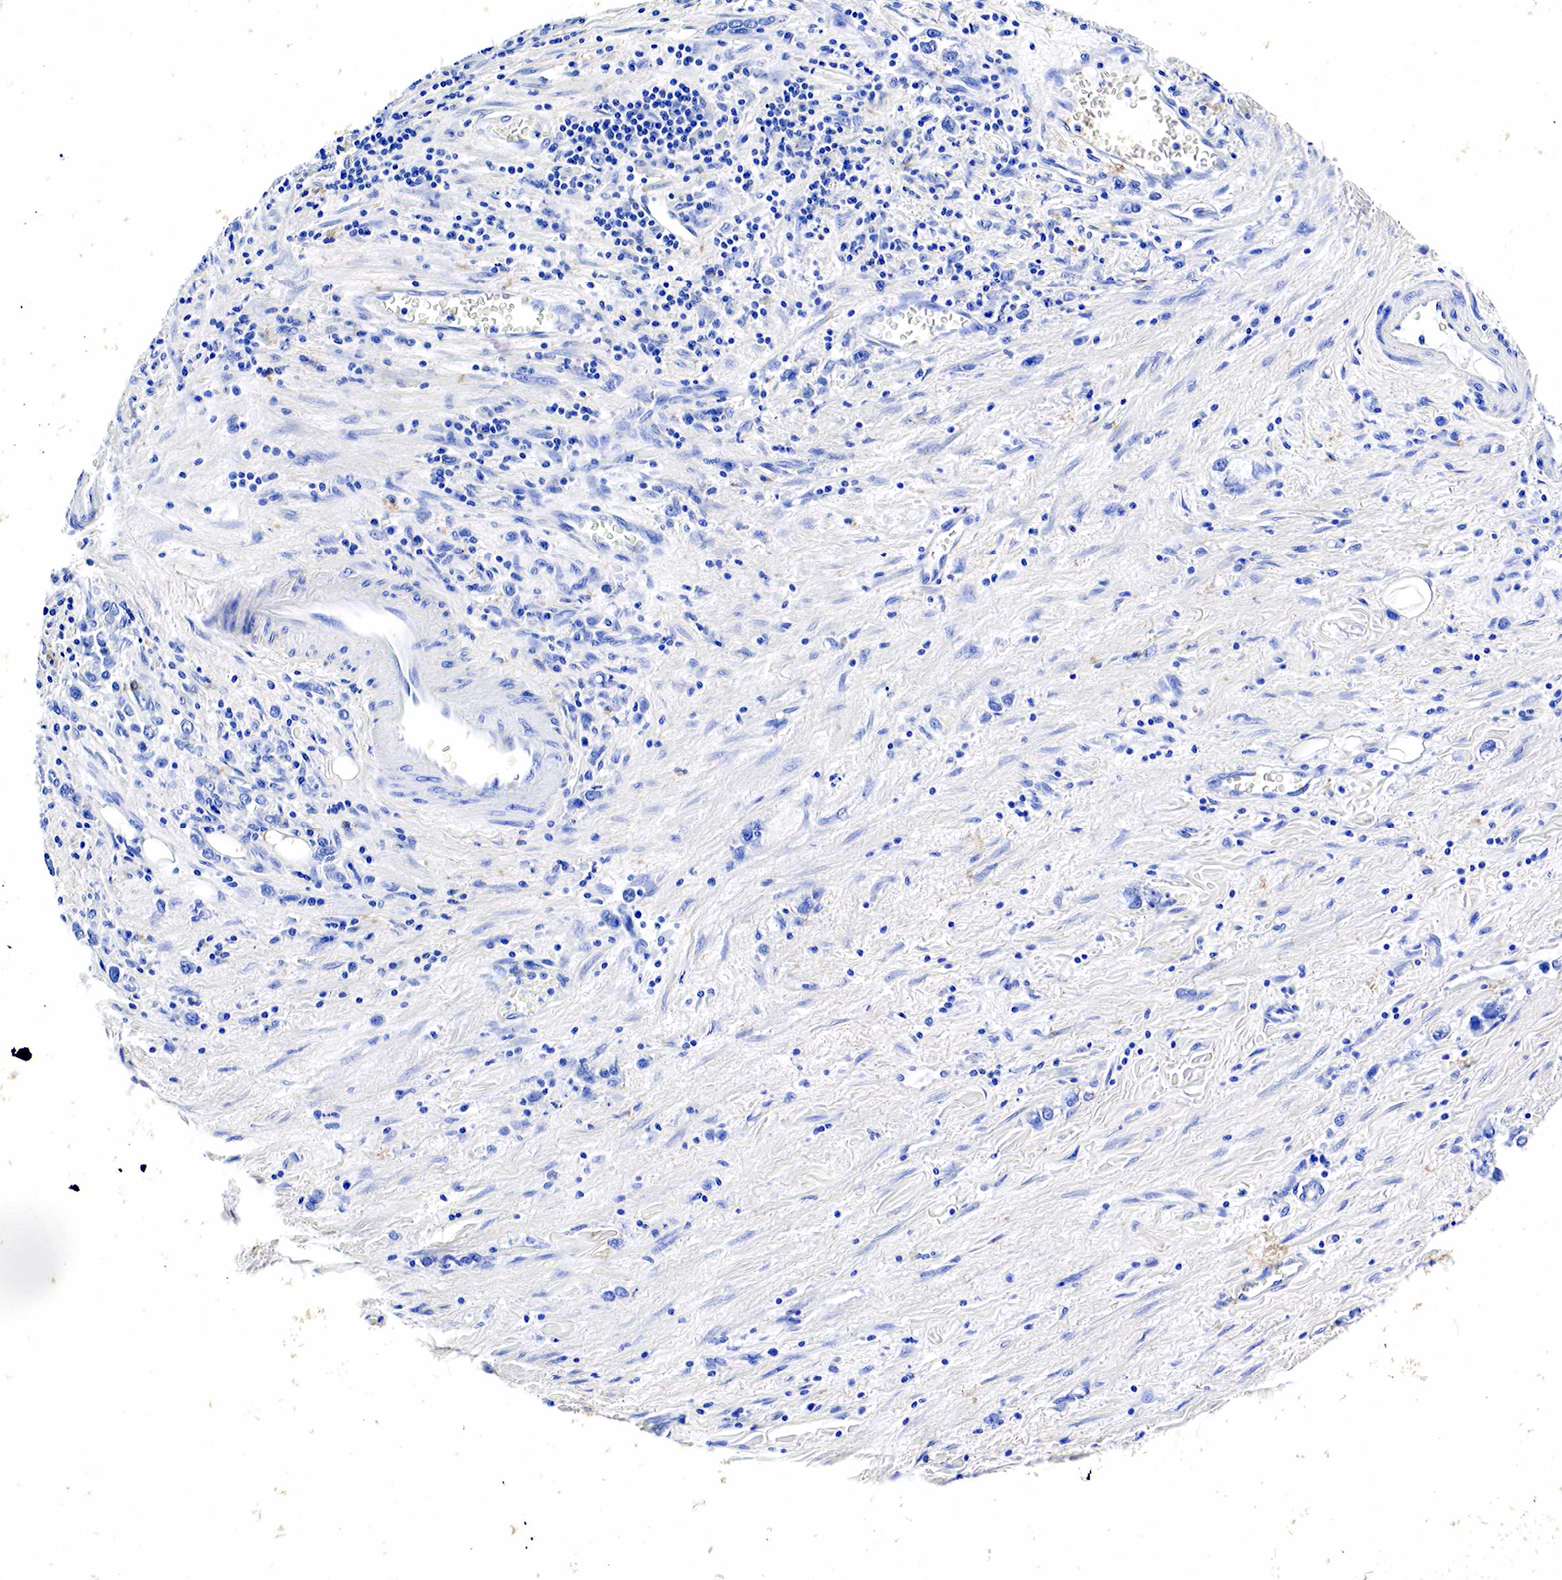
{"staining": {"intensity": "negative", "quantity": "none", "location": "none"}, "tissue": "stomach cancer", "cell_type": "Tumor cells", "image_type": "cancer", "snomed": [{"axis": "morphology", "description": "Adenocarcinoma, NOS"}, {"axis": "topography", "description": "Stomach, upper"}], "caption": "A photomicrograph of stomach cancer stained for a protein shows no brown staining in tumor cells. (Stains: DAB immunohistochemistry (IHC) with hematoxylin counter stain, Microscopy: brightfield microscopy at high magnification).", "gene": "GCG", "patient": {"sex": "male", "age": 76}}